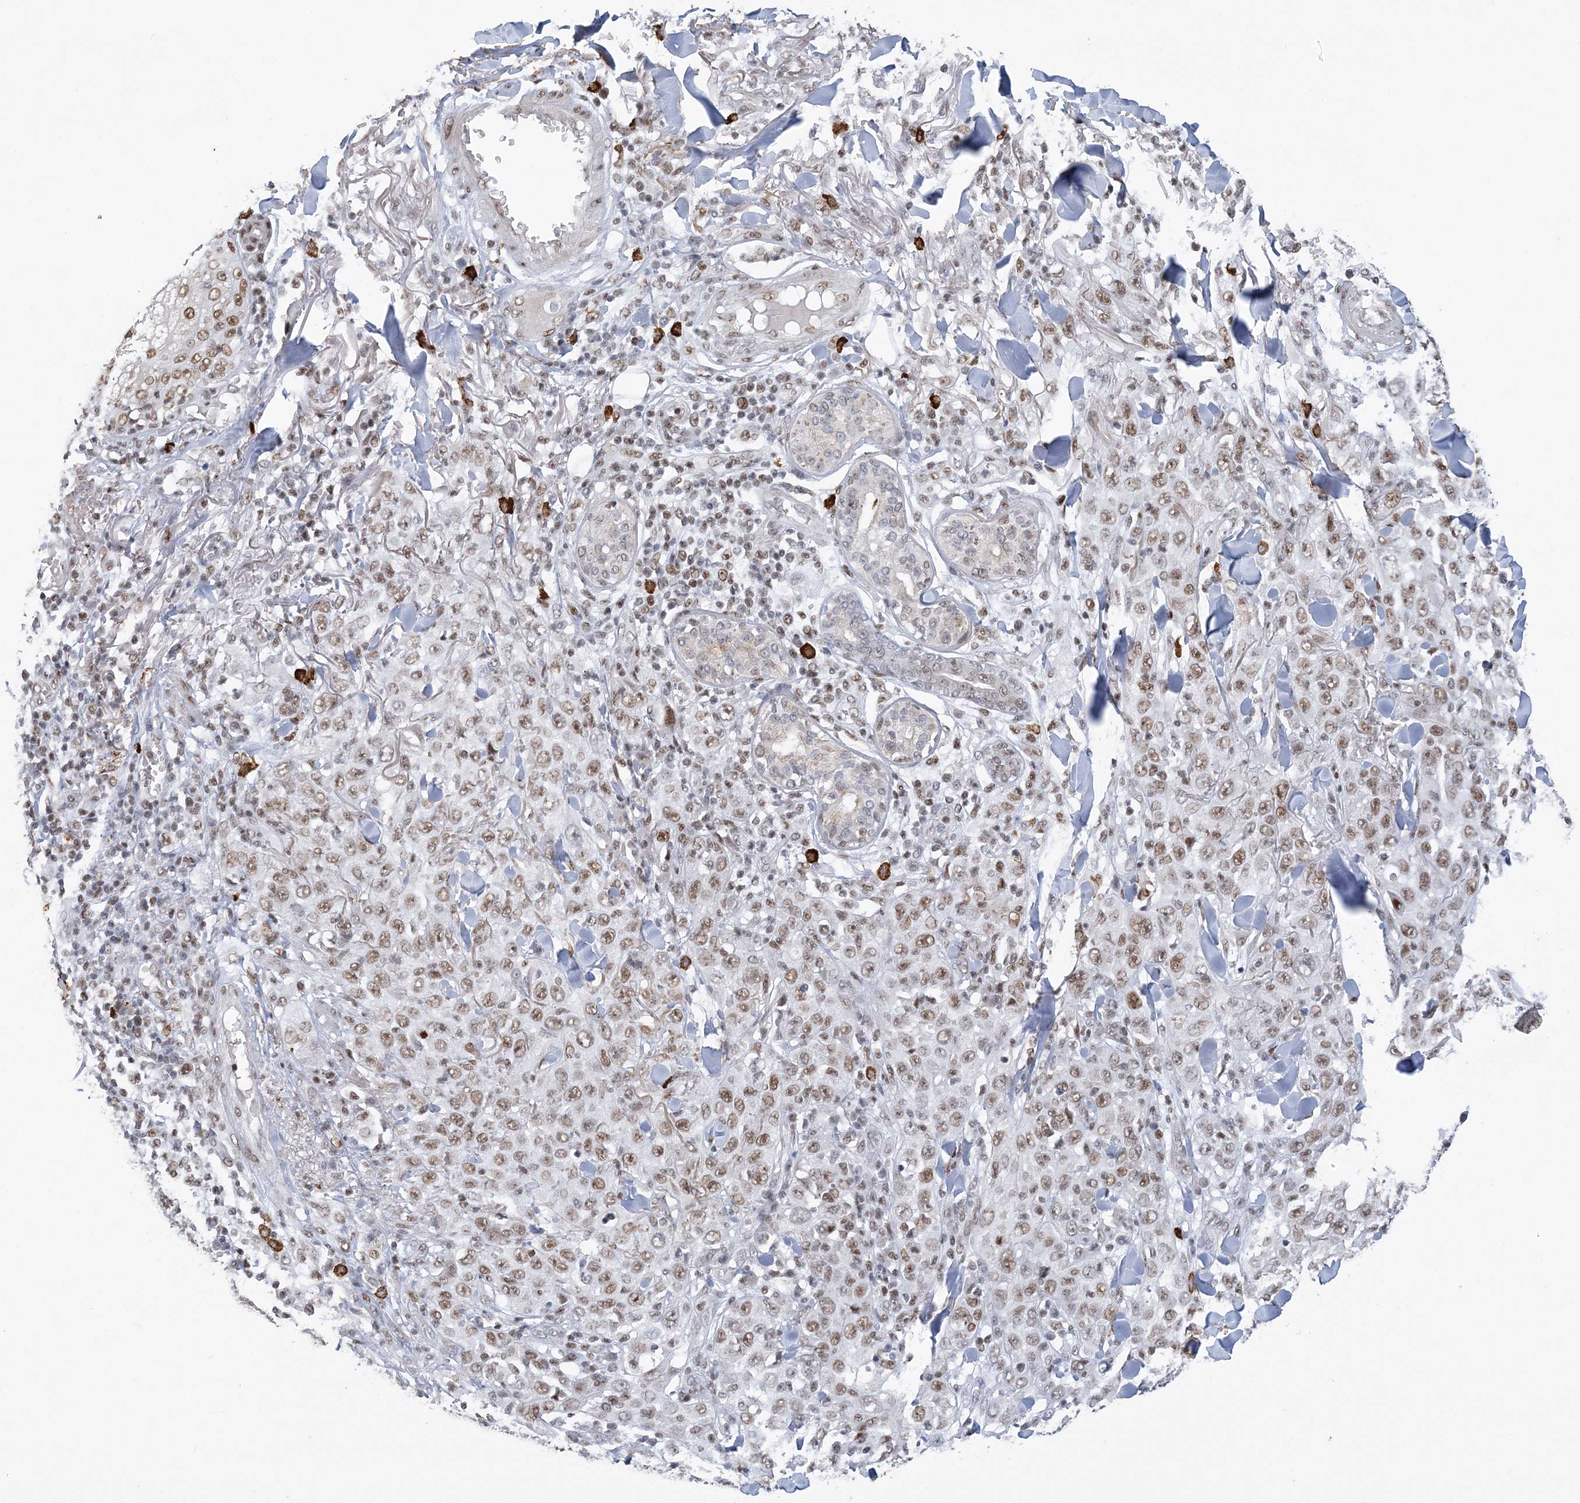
{"staining": {"intensity": "moderate", "quantity": ">75%", "location": "nuclear"}, "tissue": "skin cancer", "cell_type": "Tumor cells", "image_type": "cancer", "snomed": [{"axis": "morphology", "description": "Squamous cell carcinoma, NOS"}, {"axis": "topography", "description": "Skin"}], "caption": "Immunohistochemistry (IHC) staining of skin cancer (squamous cell carcinoma), which shows medium levels of moderate nuclear expression in about >75% of tumor cells indicating moderate nuclear protein expression. The staining was performed using DAB (3,3'-diaminobenzidine) (brown) for protein detection and nuclei were counterstained in hematoxylin (blue).", "gene": "ZBTB7A", "patient": {"sex": "female", "age": 88}}